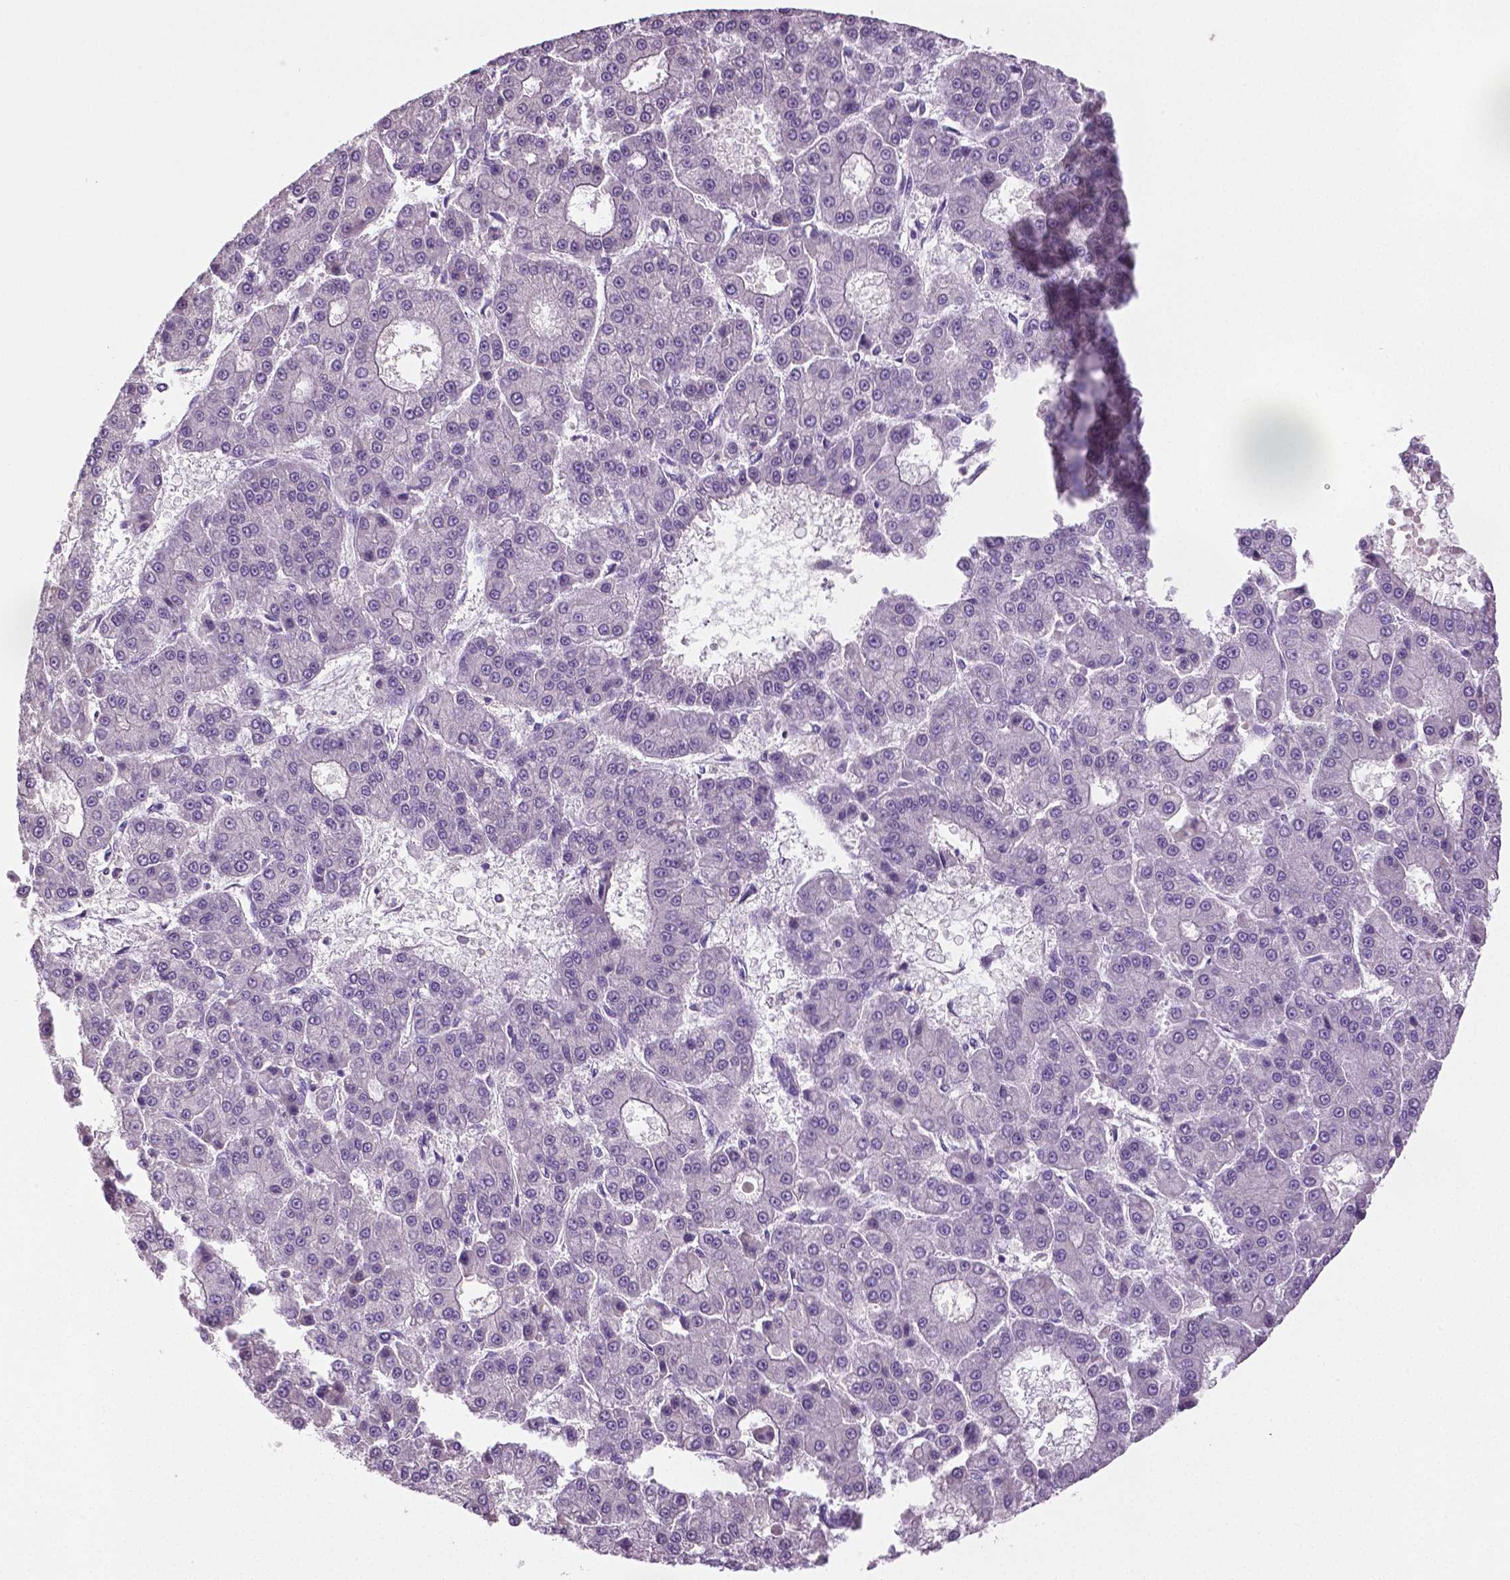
{"staining": {"intensity": "negative", "quantity": "none", "location": "none"}, "tissue": "liver cancer", "cell_type": "Tumor cells", "image_type": "cancer", "snomed": [{"axis": "morphology", "description": "Carcinoma, Hepatocellular, NOS"}, {"axis": "topography", "description": "Liver"}], "caption": "Liver cancer (hepatocellular carcinoma) stained for a protein using immunohistochemistry displays no expression tumor cells.", "gene": "DNAH12", "patient": {"sex": "male", "age": 70}}